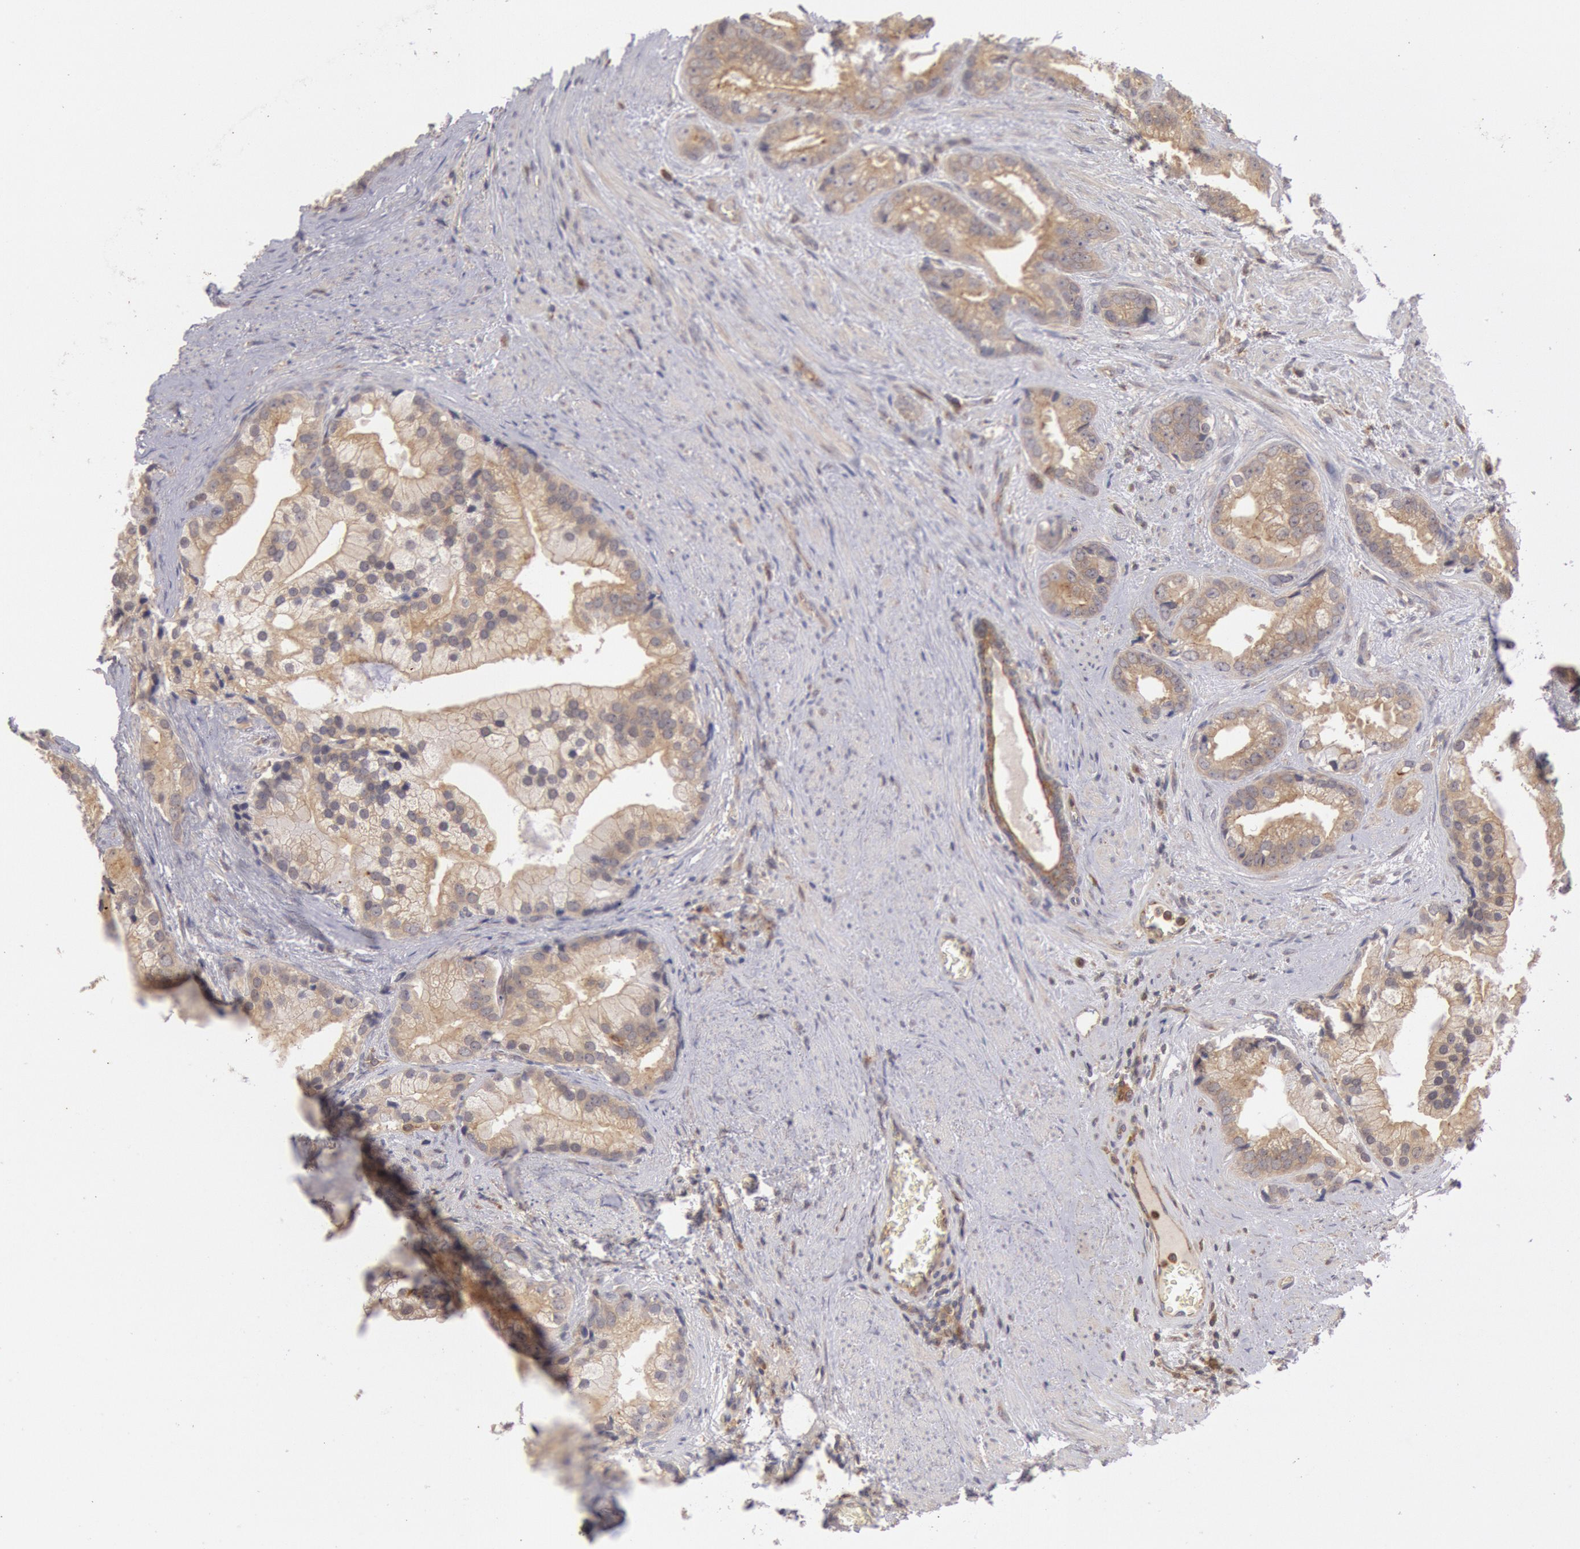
{"staining": {"intensity": "moderate", "quantity": ">75%", "location": "cytoplasmic/membranous"}, "tissue": "prostate cancer", "cell_type": "Tumor cells", "image_type": "cancer", "snomed": [{"axis": "morphology", "description": "Adenocarcinoma, Low grade"}, {"axis": "topography", "description": "Prostate"}], "caption": "Adenocarcinoma (low-grade) (prostate) was stained to show a protein in brown. There is medium levels of moderate cytoplasmic/membranous positivity in about >75% of tumor cells.", "gene": "PLA2G6", "patient": {"sex": "male", "age": 71}}